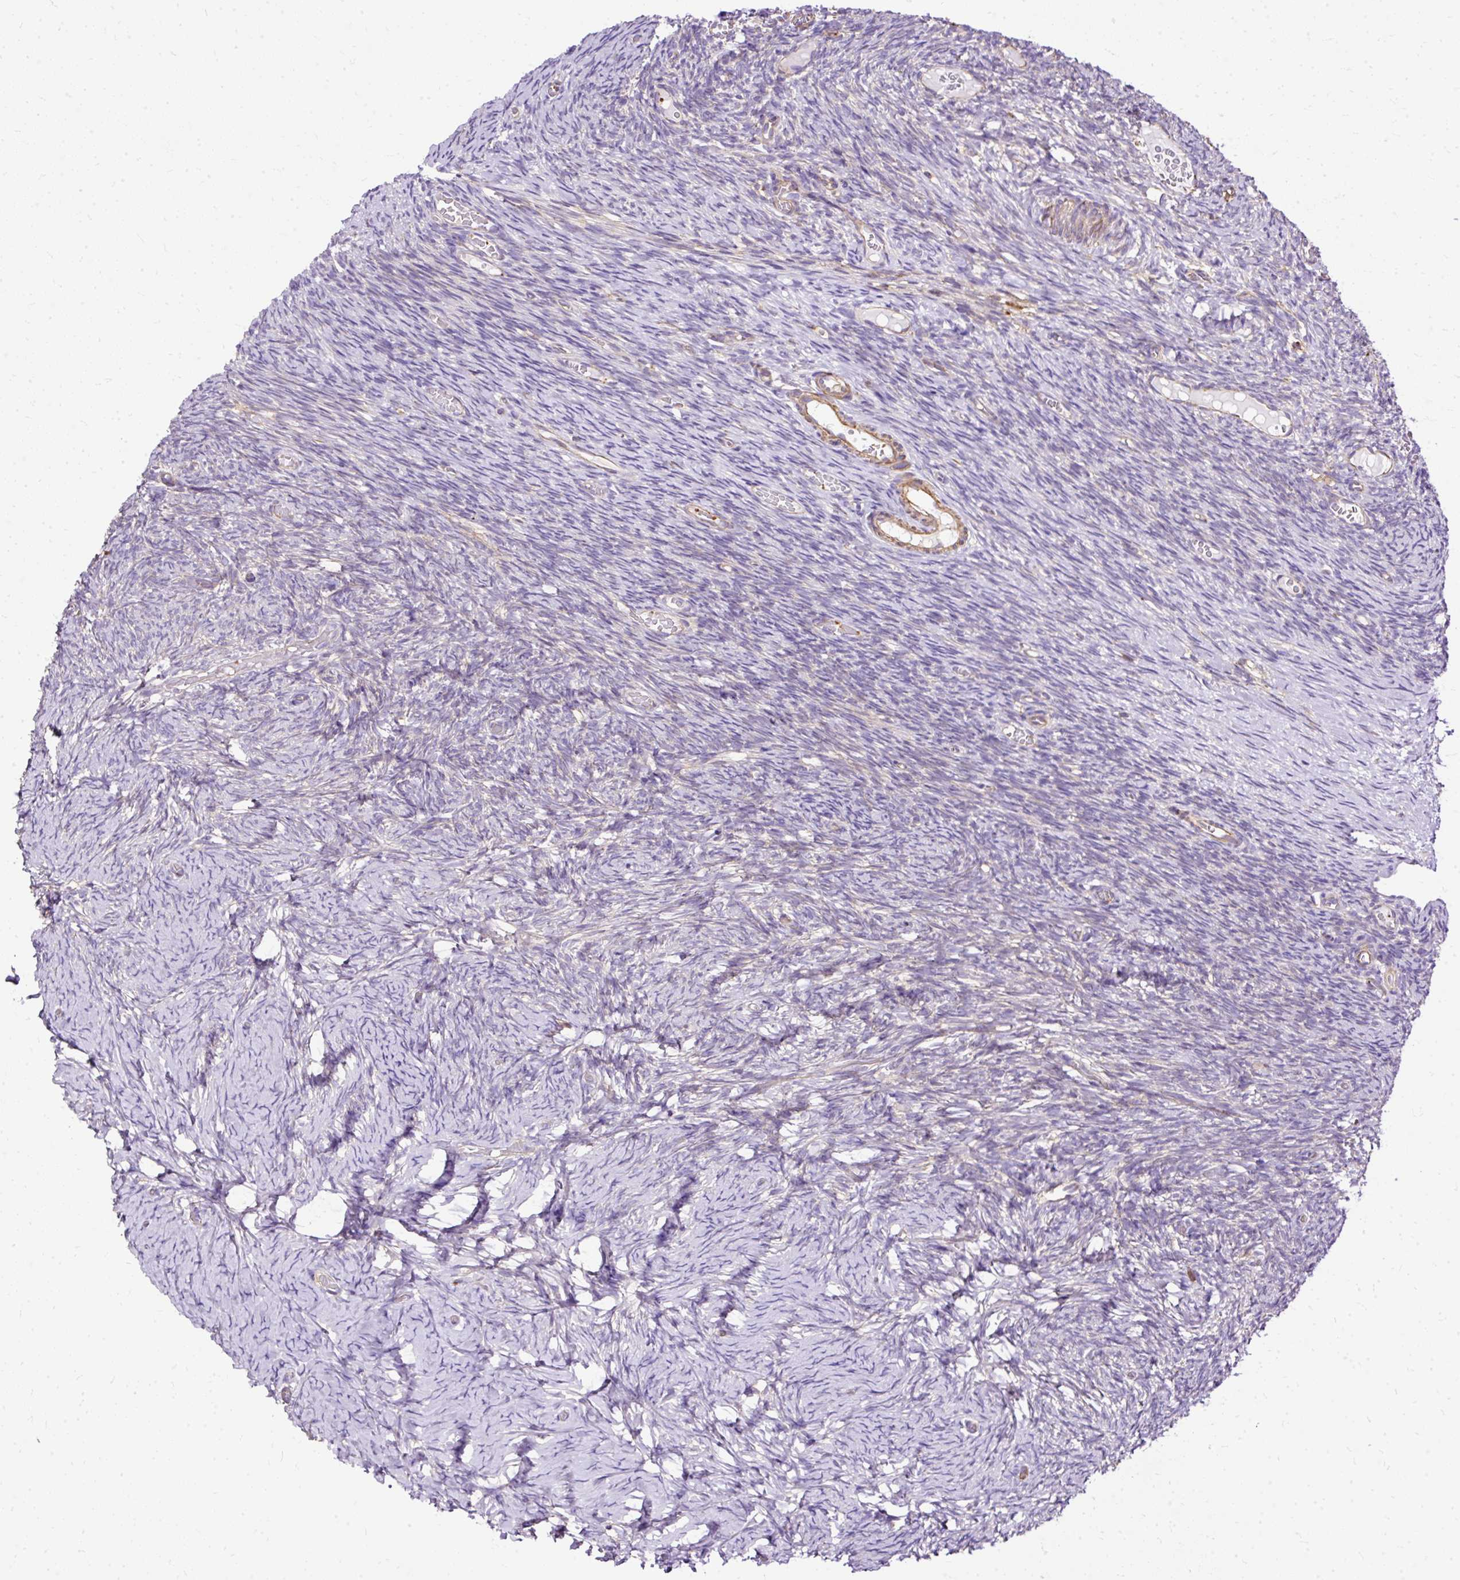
{"staining": {"intensity": "weak", "quantity": ">75%", "location": "cytoplasmic/membranous"}, "tissue": "ovary", "cell_type": "Follicle cells", "image_type": "normal", "snomed": [{"axis": "morphology", "description": "Normal tissue, NOS"}, {"axis": "topography", "description": "Ovary"}], "caption": "The image exhibits immunohistochemical staining of normal ovary. There is weak cytoplasmic/membranous positivity is seen in approximately >75% of follicle cells. The staining was performed using DAB (3,3'-diaminobenzidine) to visualize the protein expression in brown, while the nuclei were stained in blue with hematoxylin (Magnification: 20x).", "gene": "KLHL11", "patient": {"sex": "female", "age": 39}}